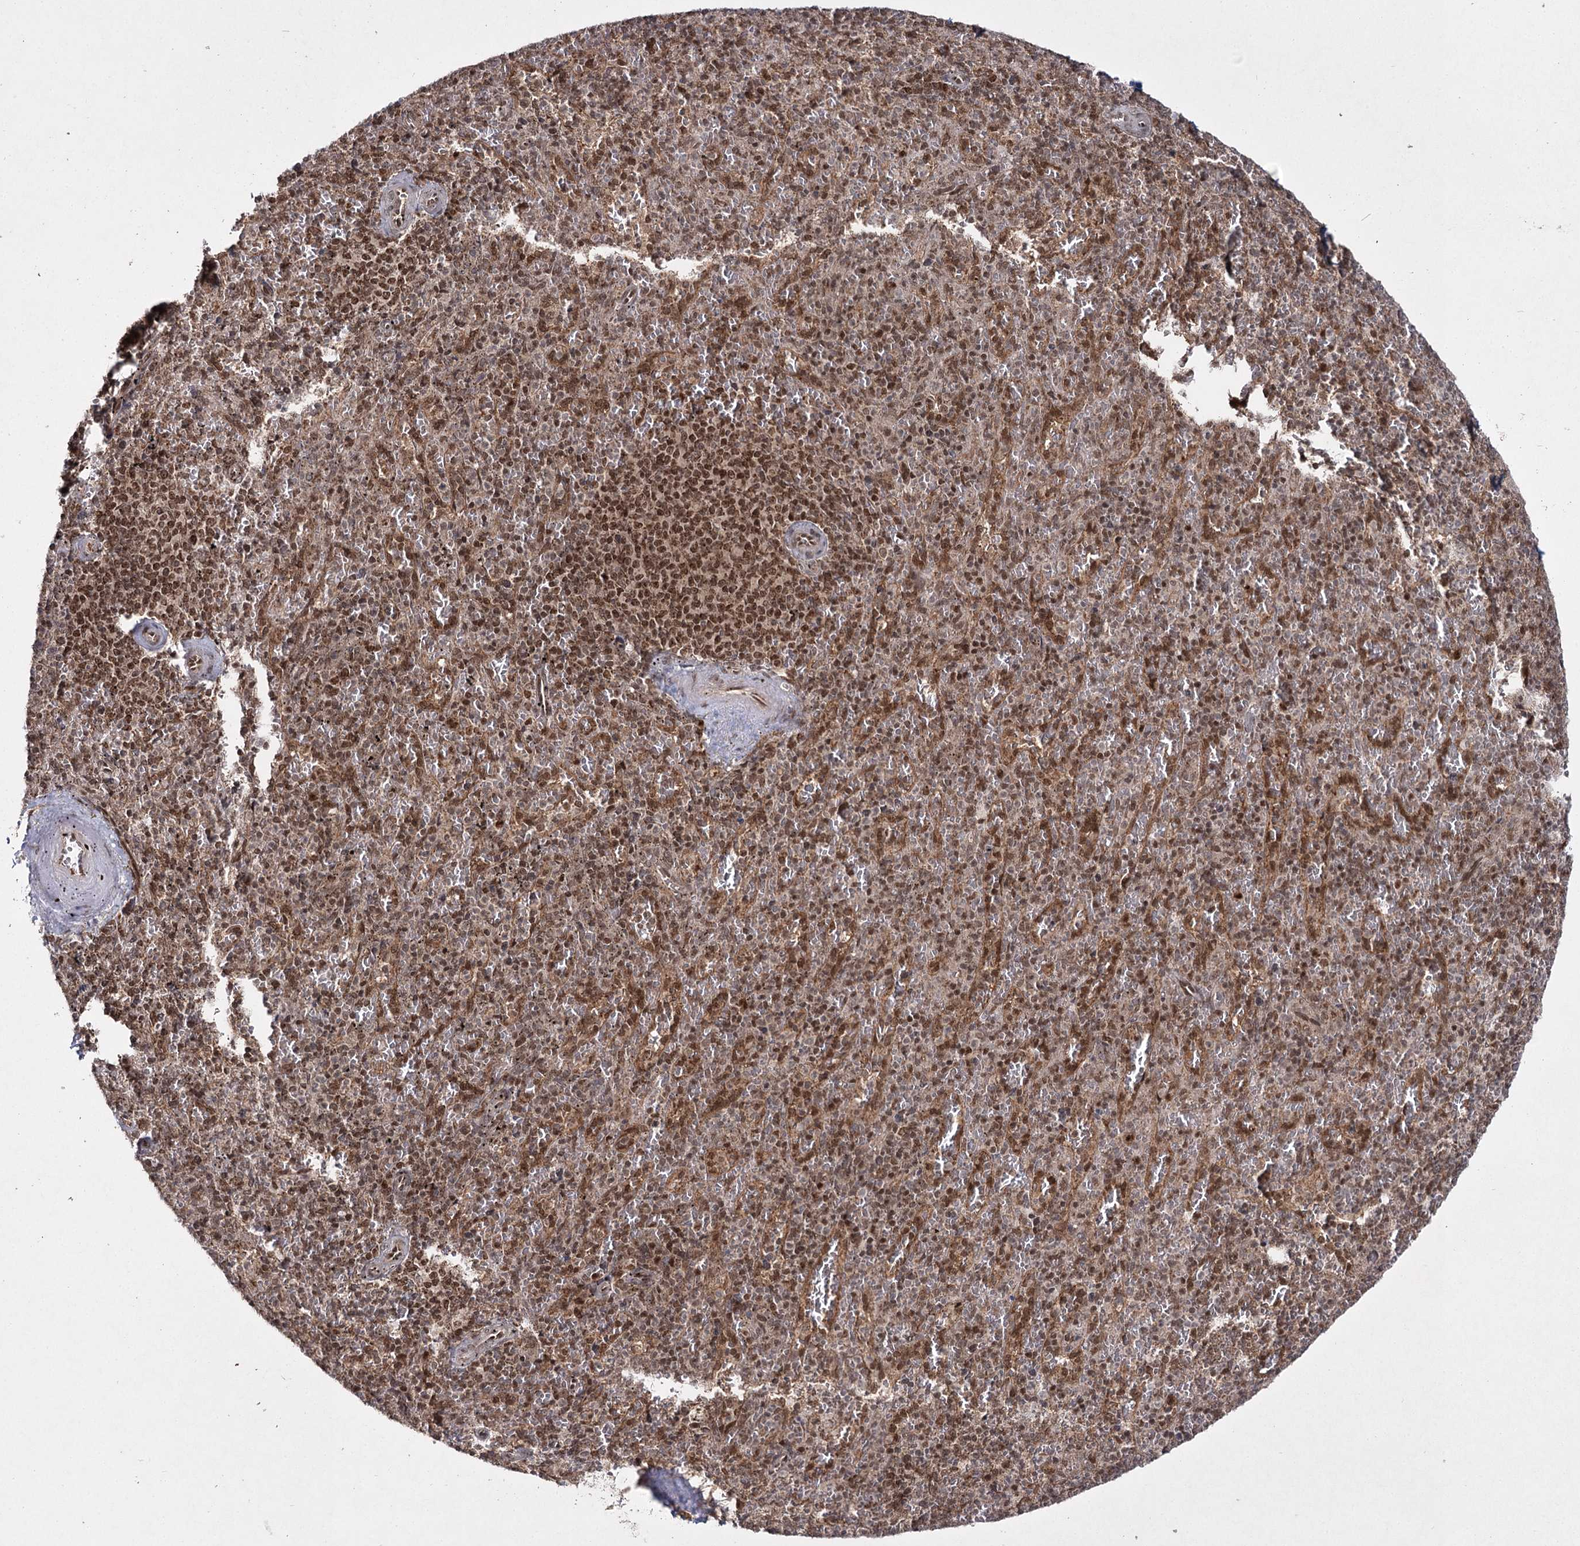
{"staining": {"intensity": "moderate", "quantity": "25%-75%", "location": "cytoplasmic/membranous,nuclear"}, "tissue": "spleen", "cell_type": "Cells in red pulp", "image_type": "normal", "snomed": [{"axis": "morphology", "description": "Normal tissue, NOS"}, {"axis": "topography", "description": "Spleen"}], "caption": "Immunohistochemical staining of normal spleen exhibits medium levels of moderate cytoplasmic/membranous,nuclear staining in approximately 25%-75% of cells in red pulp. (brown staining indicates protein expression, while blue staining denotes nuclei).", "gene": "TRNT1", "patient": {"sex": "male", "age": 82}}